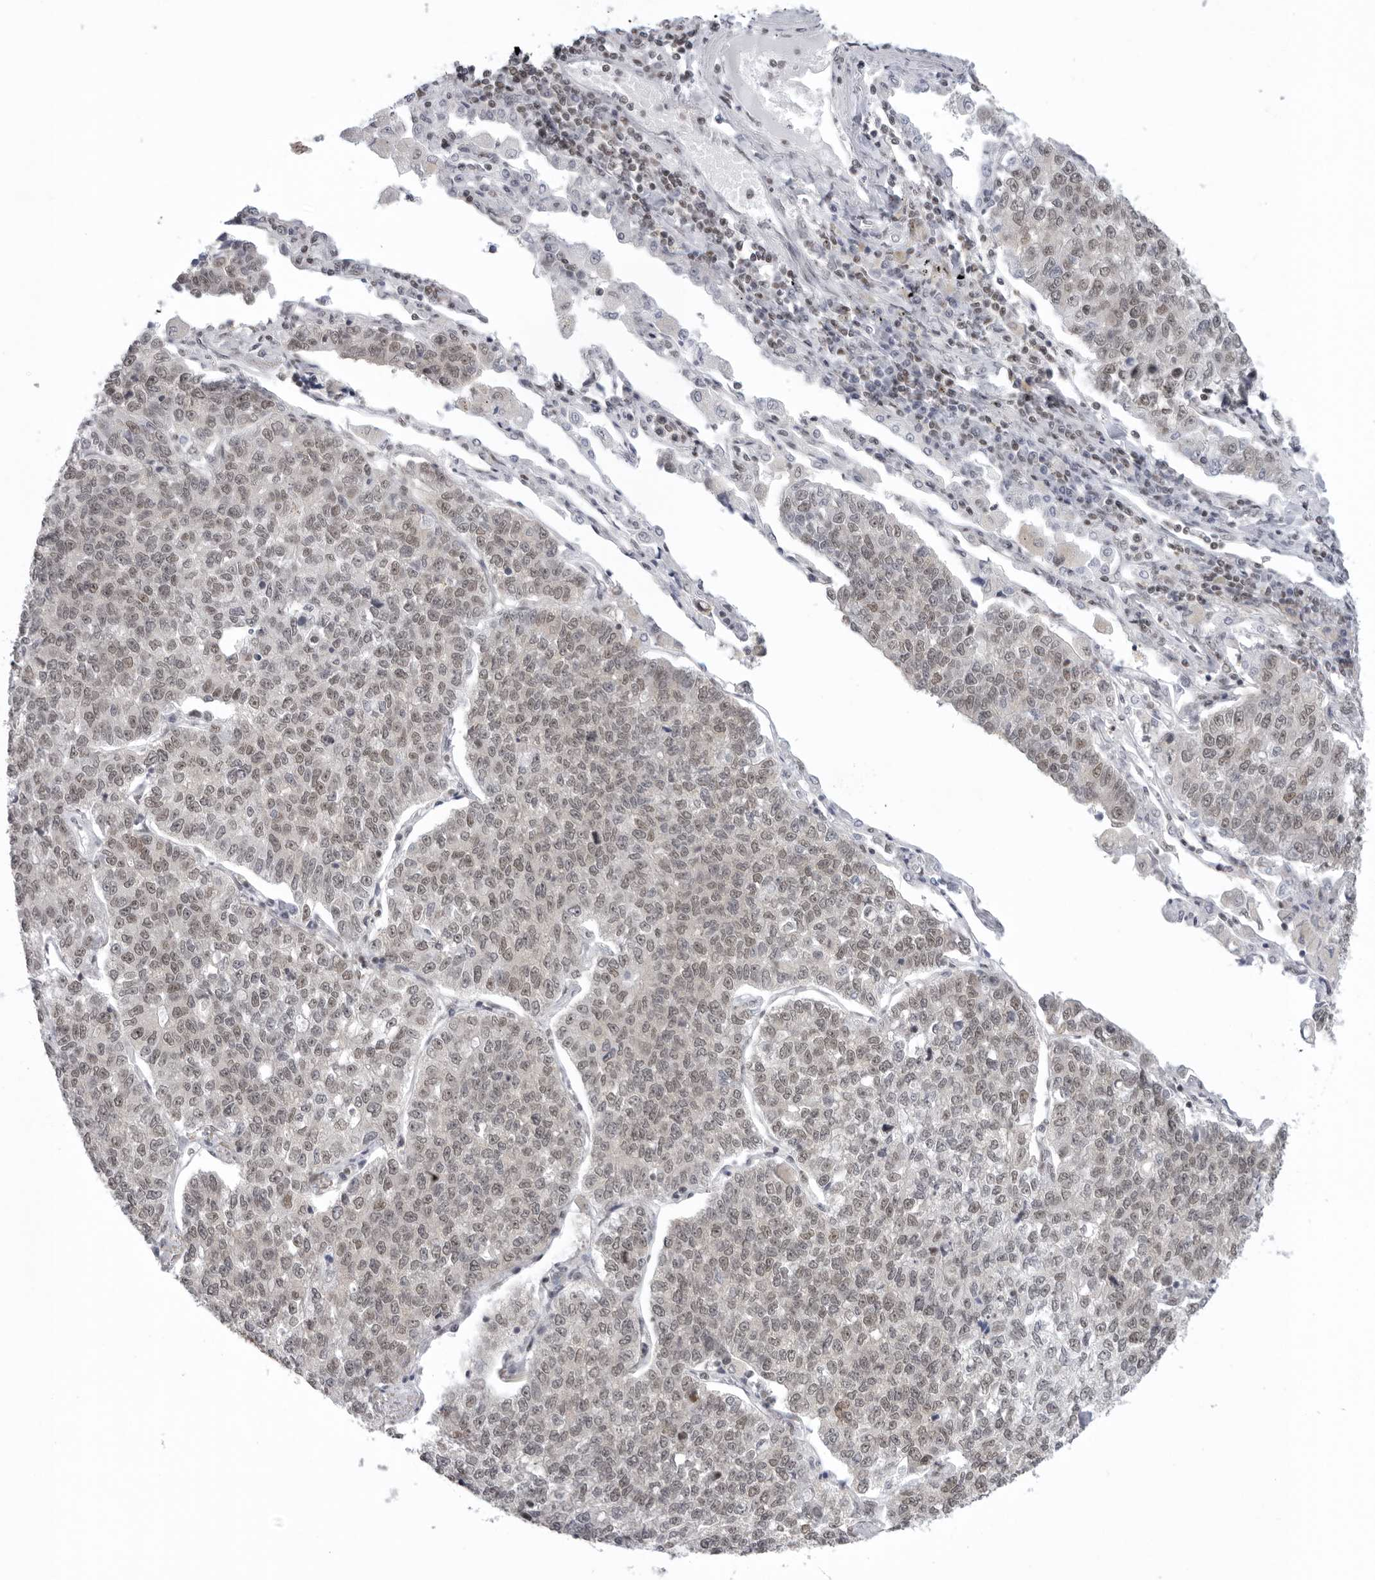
{"staining": {"intensity": "weak", "quantity": "25%-75%", "location": "nuclear"}, "tissue": "lung cancer", "cell_type": "Tumor cells", "image_type": "cancer", "snomed": [{"axis": "morphology", "description": "Adenocarcinoma, NOS"}, {"axis": "topography", "description": "Lung"}], "caption": "A brown stain highlights weak nuclear staining of a protein in human adenocarcinoma (lung) tumor cells. (brown staining indicates protein expression, while blue staining denotes nuclei).", "gene": "RPA2", "patient": {"sex": "male", "age": 49}}